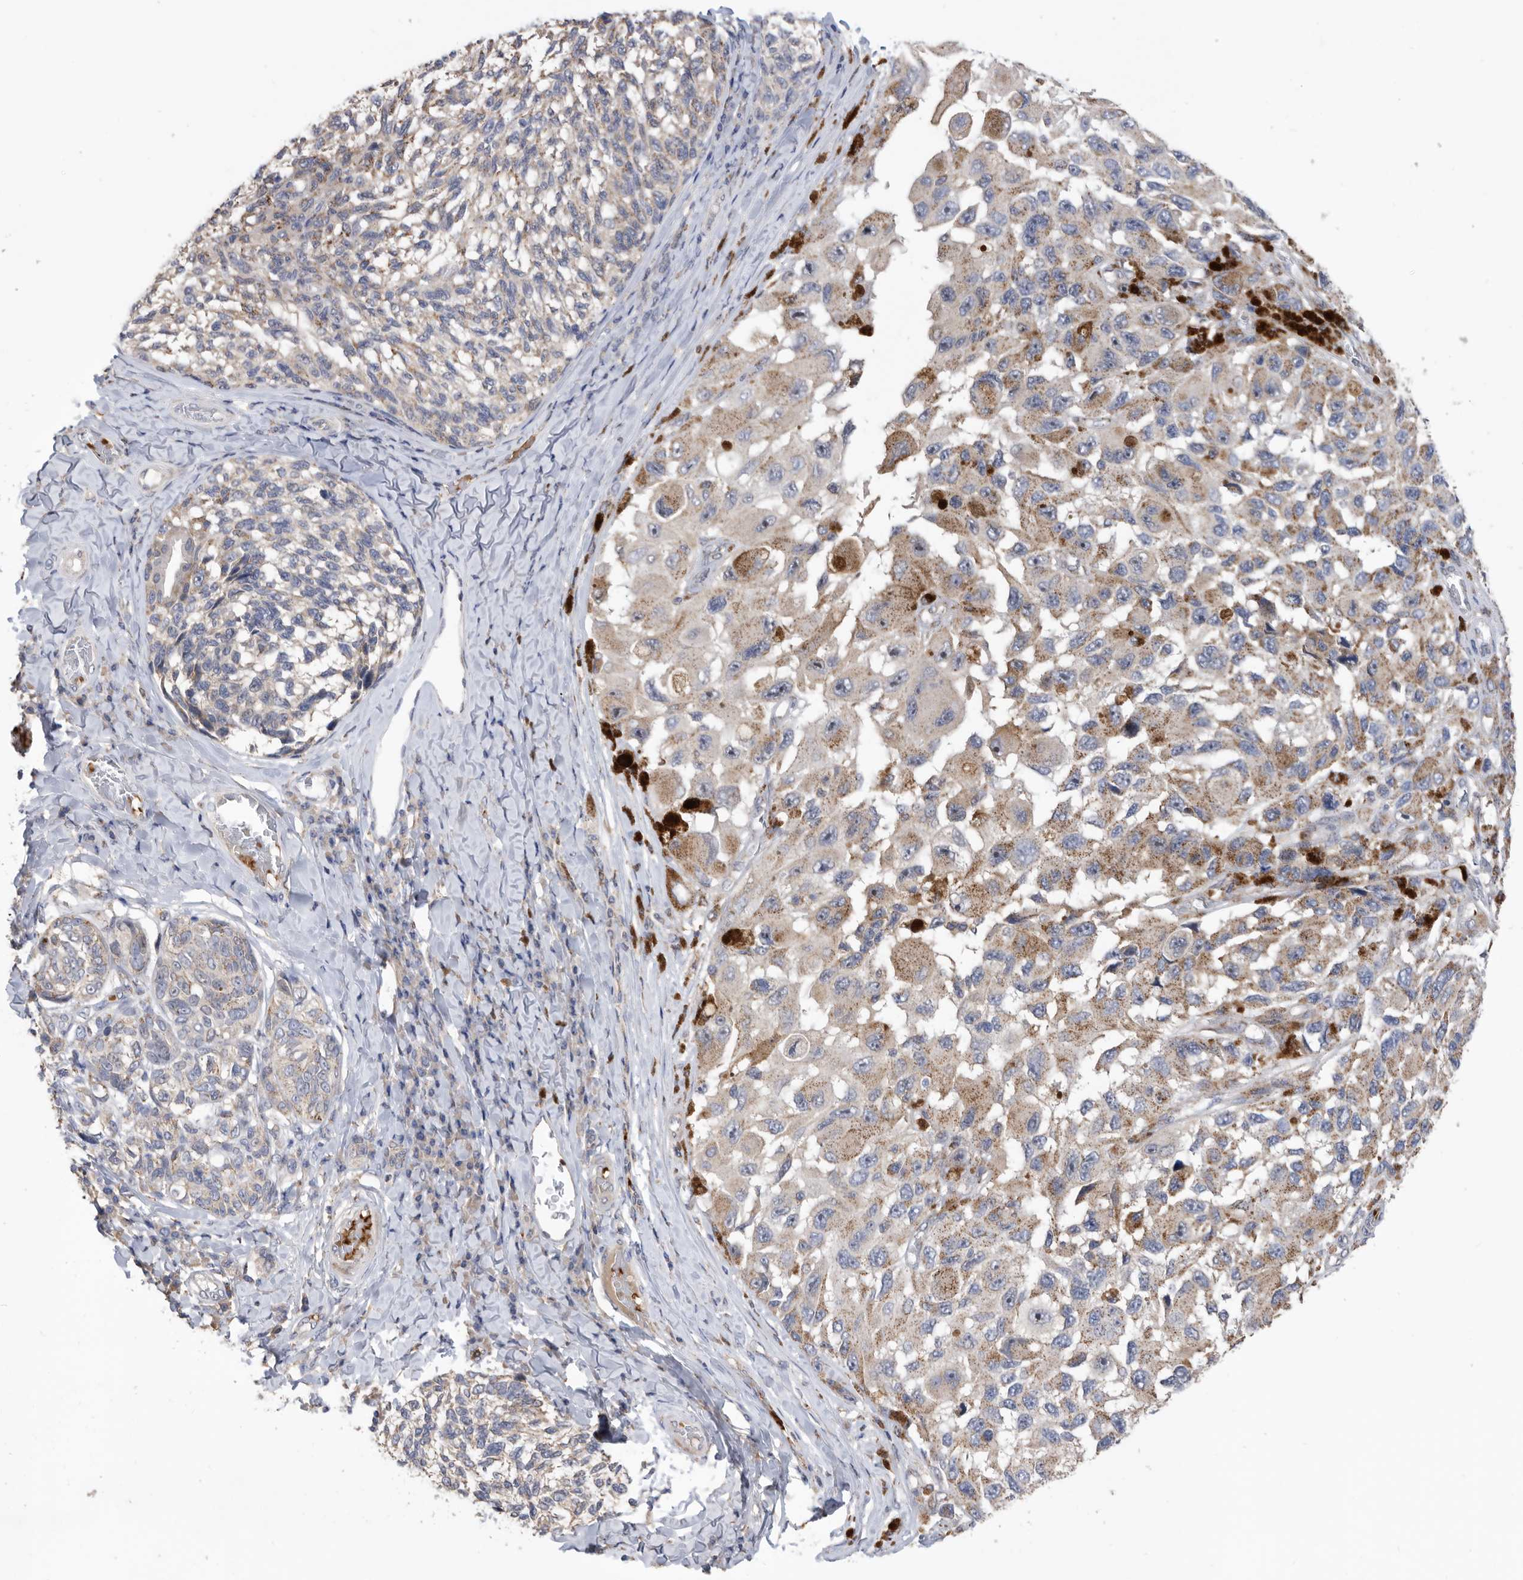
{"staining": {"intensity": "weak", "quantity": ">75%", "location": "cytoplasmic/membranous"}, "tissue": "melanoma", "cell_type": "Tumor cells", "image_type": "cancer", "snomed": [{"axis": "morphology", "description": "Malignant melanoma, NOS"}, {"axis": "topography", "description": "Skin"}], "caption": "DAB (3,3'-diaminobenzidine) immunohistochemical staining of malignant melanoma shows weak cytoplasmic/membranous protein positivity in about >75% of tumor cells.", "gene": "CRISPLD2", "patient": {"sex": "female", "age": 73}}